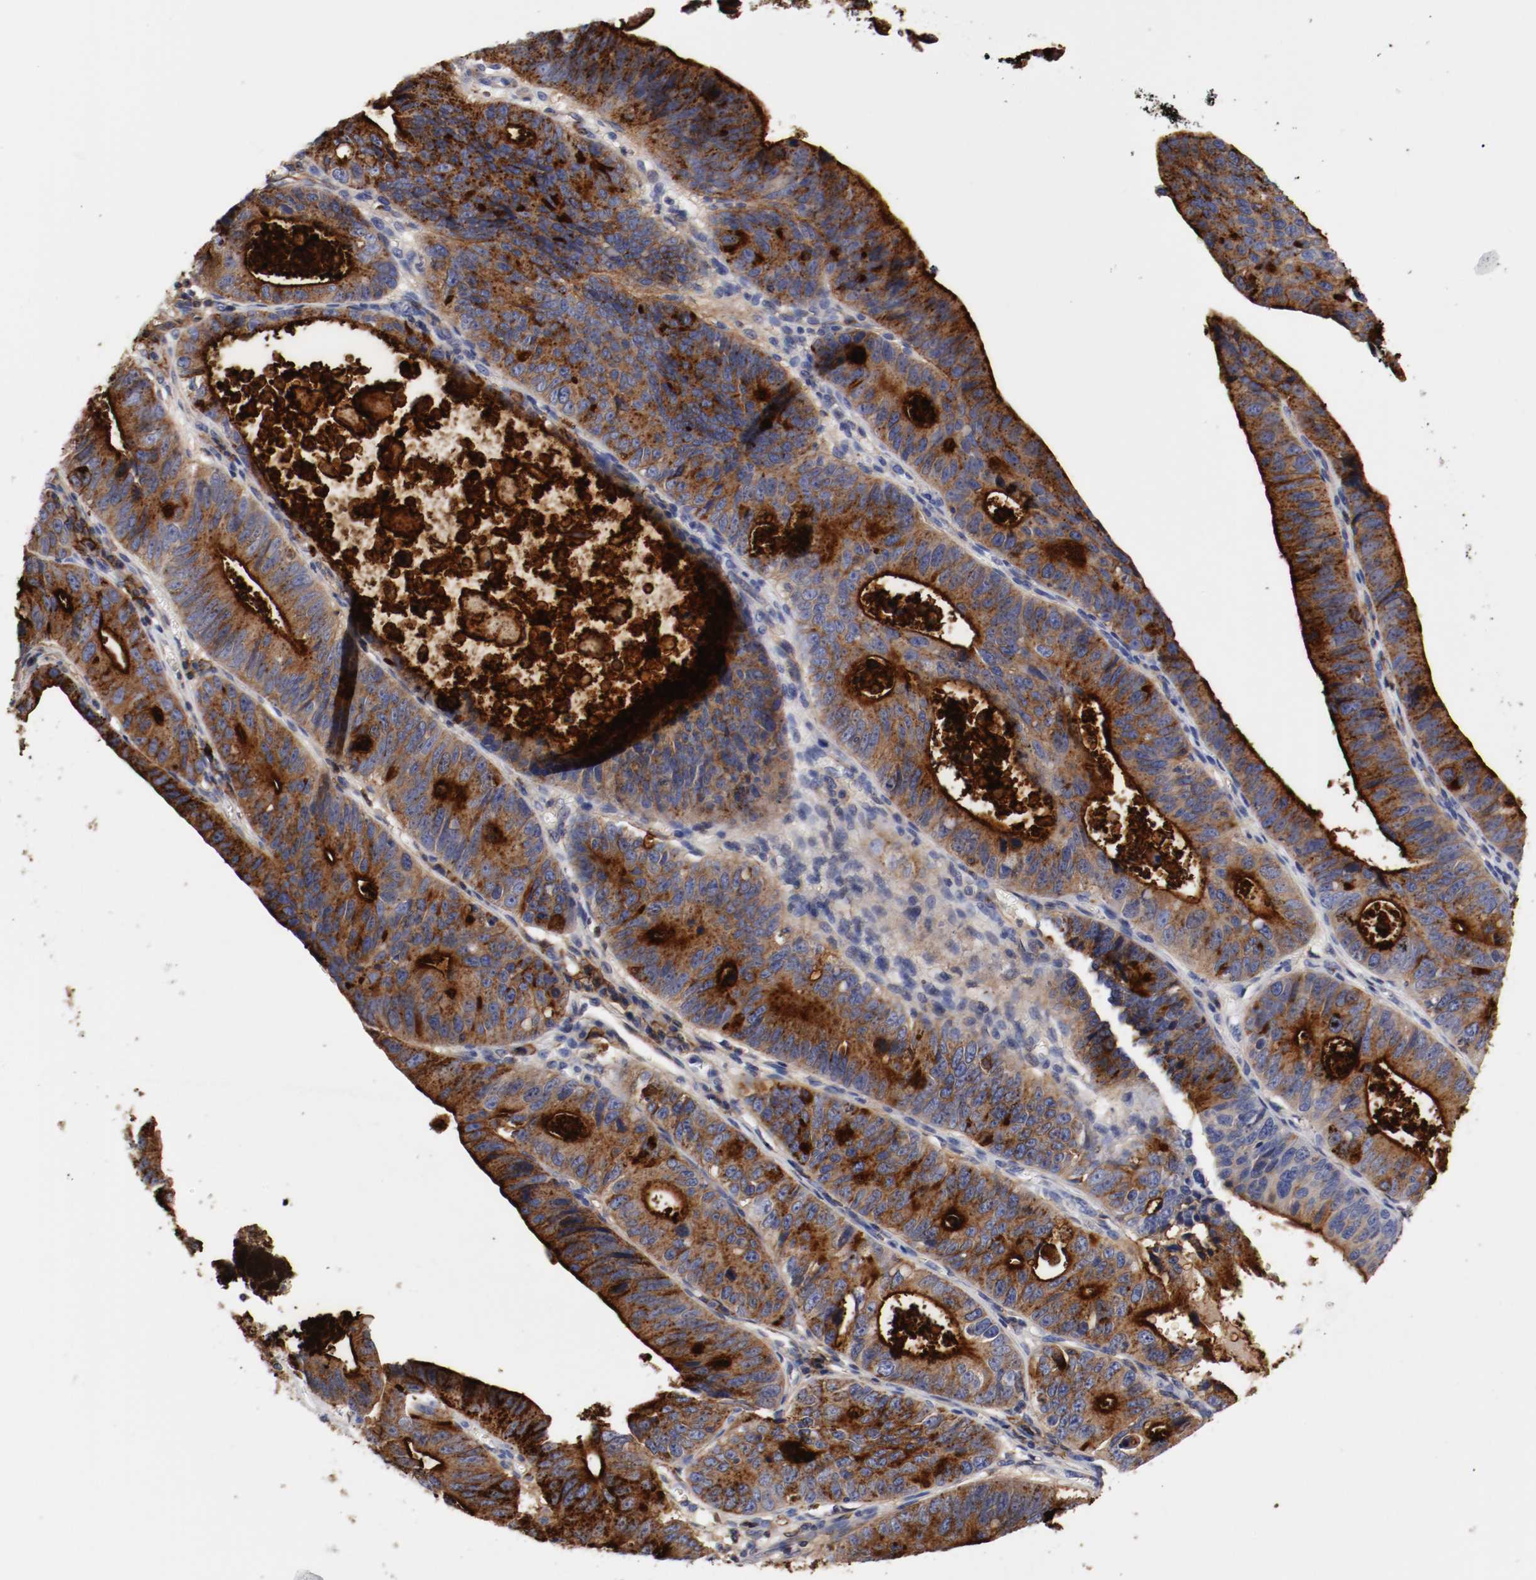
{"staining": {"intensity": "strong", "quantity": ">75%", "location": "cytoplasmic/membranous"}, "tissue": "stomach cancer", "cell_type": "Tumor cells", "image_type": "cancer", "snomed": [{"axis": "morphology", "description": "Adenocarcinoma, NOS"}, {"axis": "topography", "description": "Stomach"}], "caption": "Tumor cells reveal high levels of strong cytoplasmic/membranous positivity in approximately >75% of cells in stomach cancer.", "gene": "IFITM1", "patient": {"sex": "male", "age": 59}}